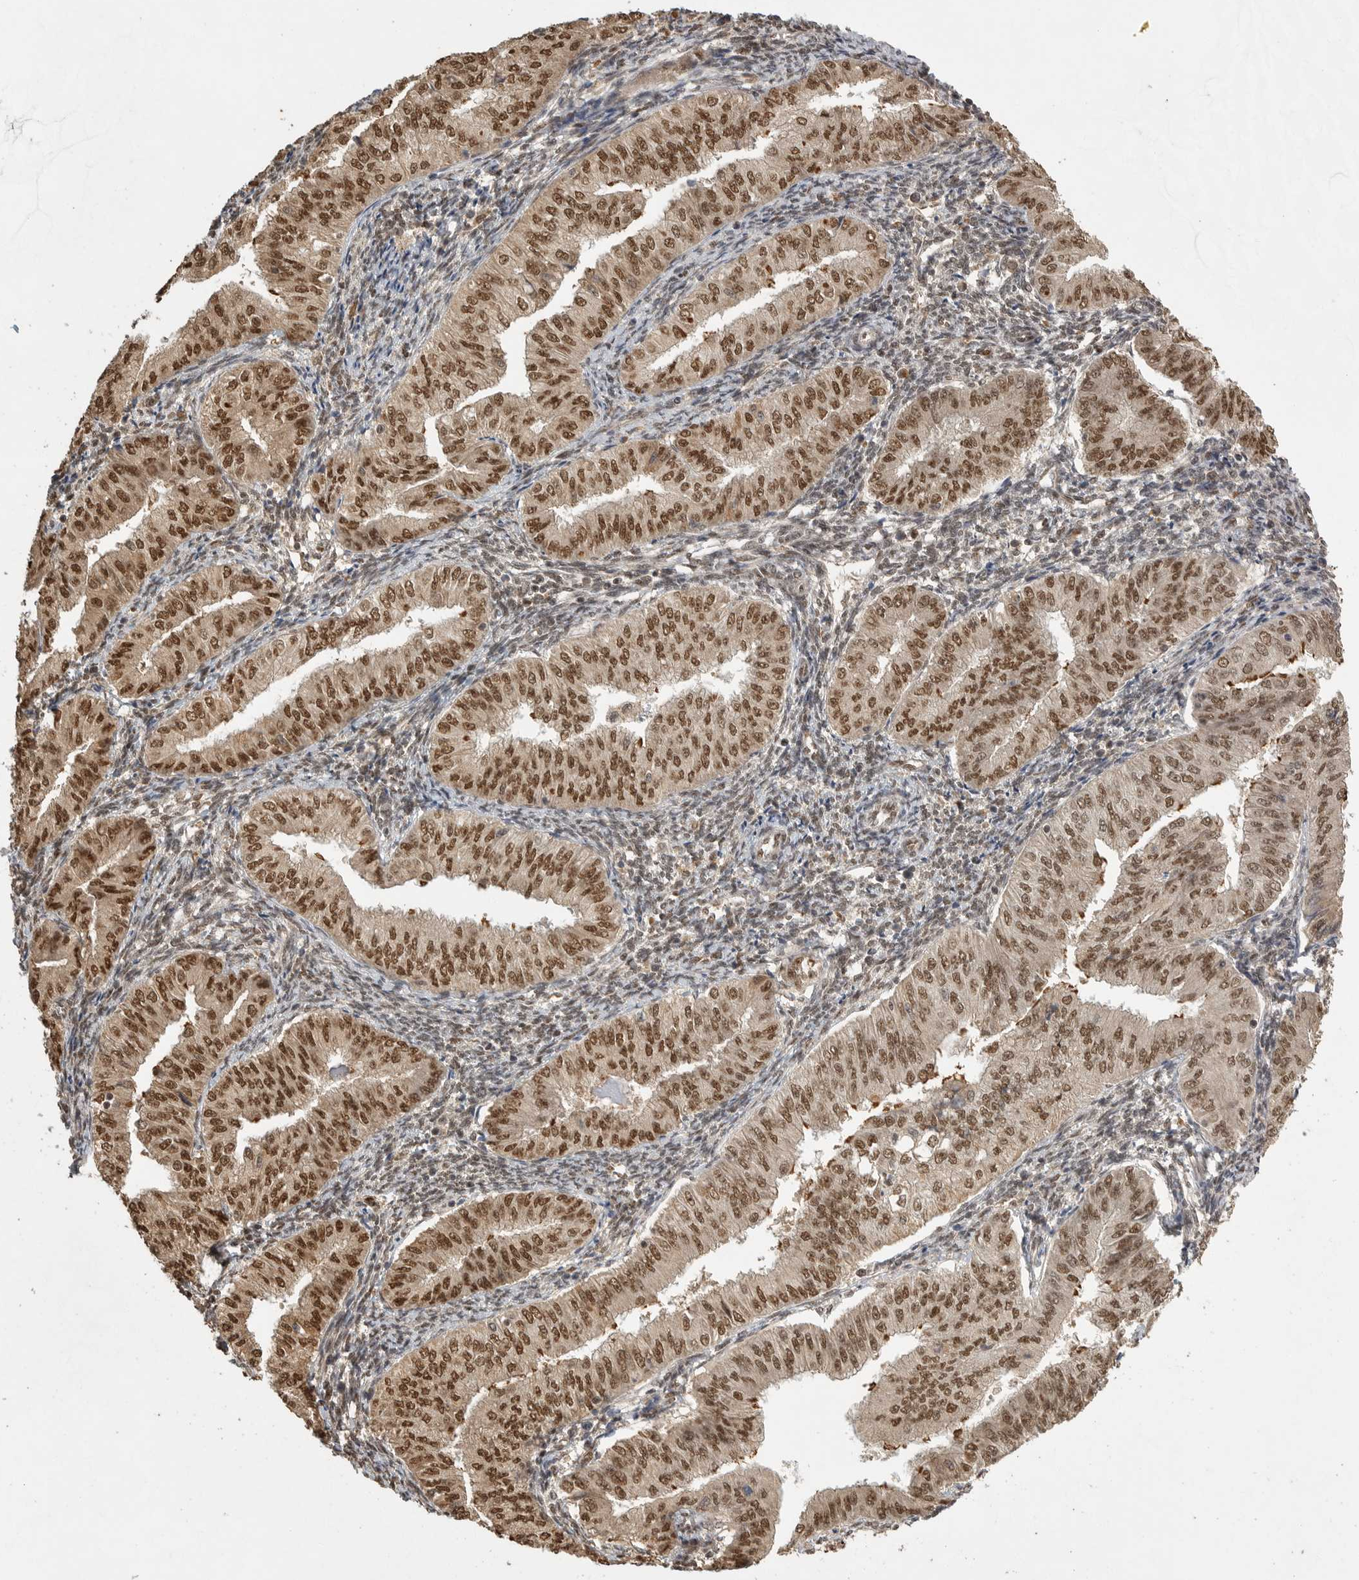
{"staining": {"intensity": "strong", "quantity": ">75%", "location": "cytoplasmic/membranous,nuclear"}, "tissue": "endometrial cancer", "cell_type": "Tumor cells", "image_type": "cancer", "snomed": [{"axis": "morphology", "description": "Normal tissue, NOS"}, {"axis": "morphology", "description": "Adenocarcinoma, NOS"}, {"axis": "topography", "description": "Endometrium"}], "caption": "Endometrial cancer (adenocarcinoma) stained for a protein (brown) exhibits strong cytoplasmic/membranous and nuclear positive staining in about >75% of tumor cells.", "gene": "DFFA", "patient": {"sex": "female", "age": 53}}